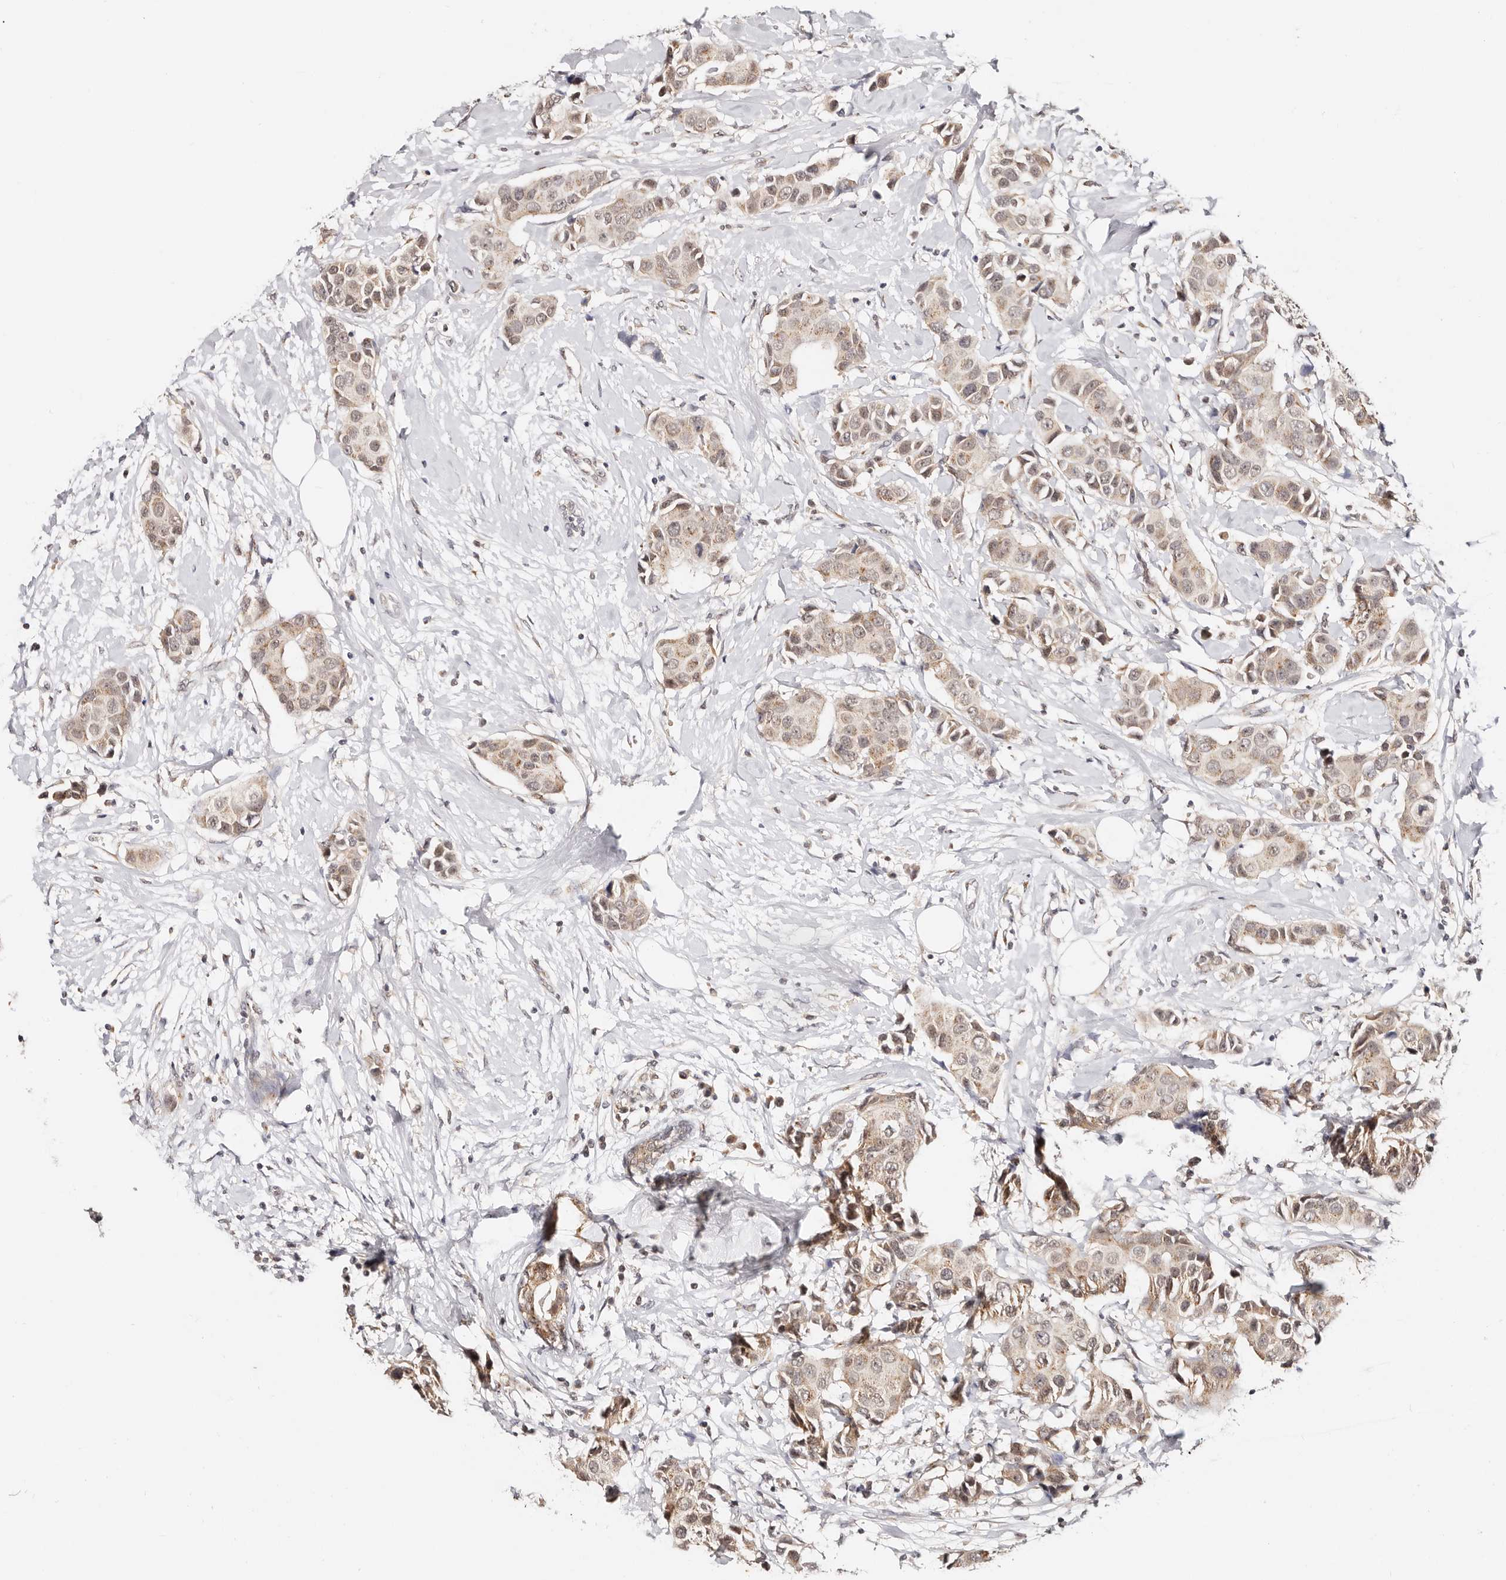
{"staining": {"intensity": "weak", "quantity": ">75%", "location": "cytoplasmic/membranous"}, "tissue": "breast cancer", "cell_type": "Tumor cells", "image_type": "cancer", "snomed": [{"axis": "morphology", "description": "Normal tissue, NOS"}, {"axis": "morphology", "description": "Duct carcinoma"}, {"axis": "topography", "description": "Breast"}], "caption": "IHC (DAB (3,3'-diaminobenzidine)) staining of human breast cancer (infiltrating ductal carcinoma) reveals weak cytoplasmic/membranous protein expression in approximately >75% of tumor cells.", "gene": "VIPAS39", "patient": {"sex": "female", "age": 39}}